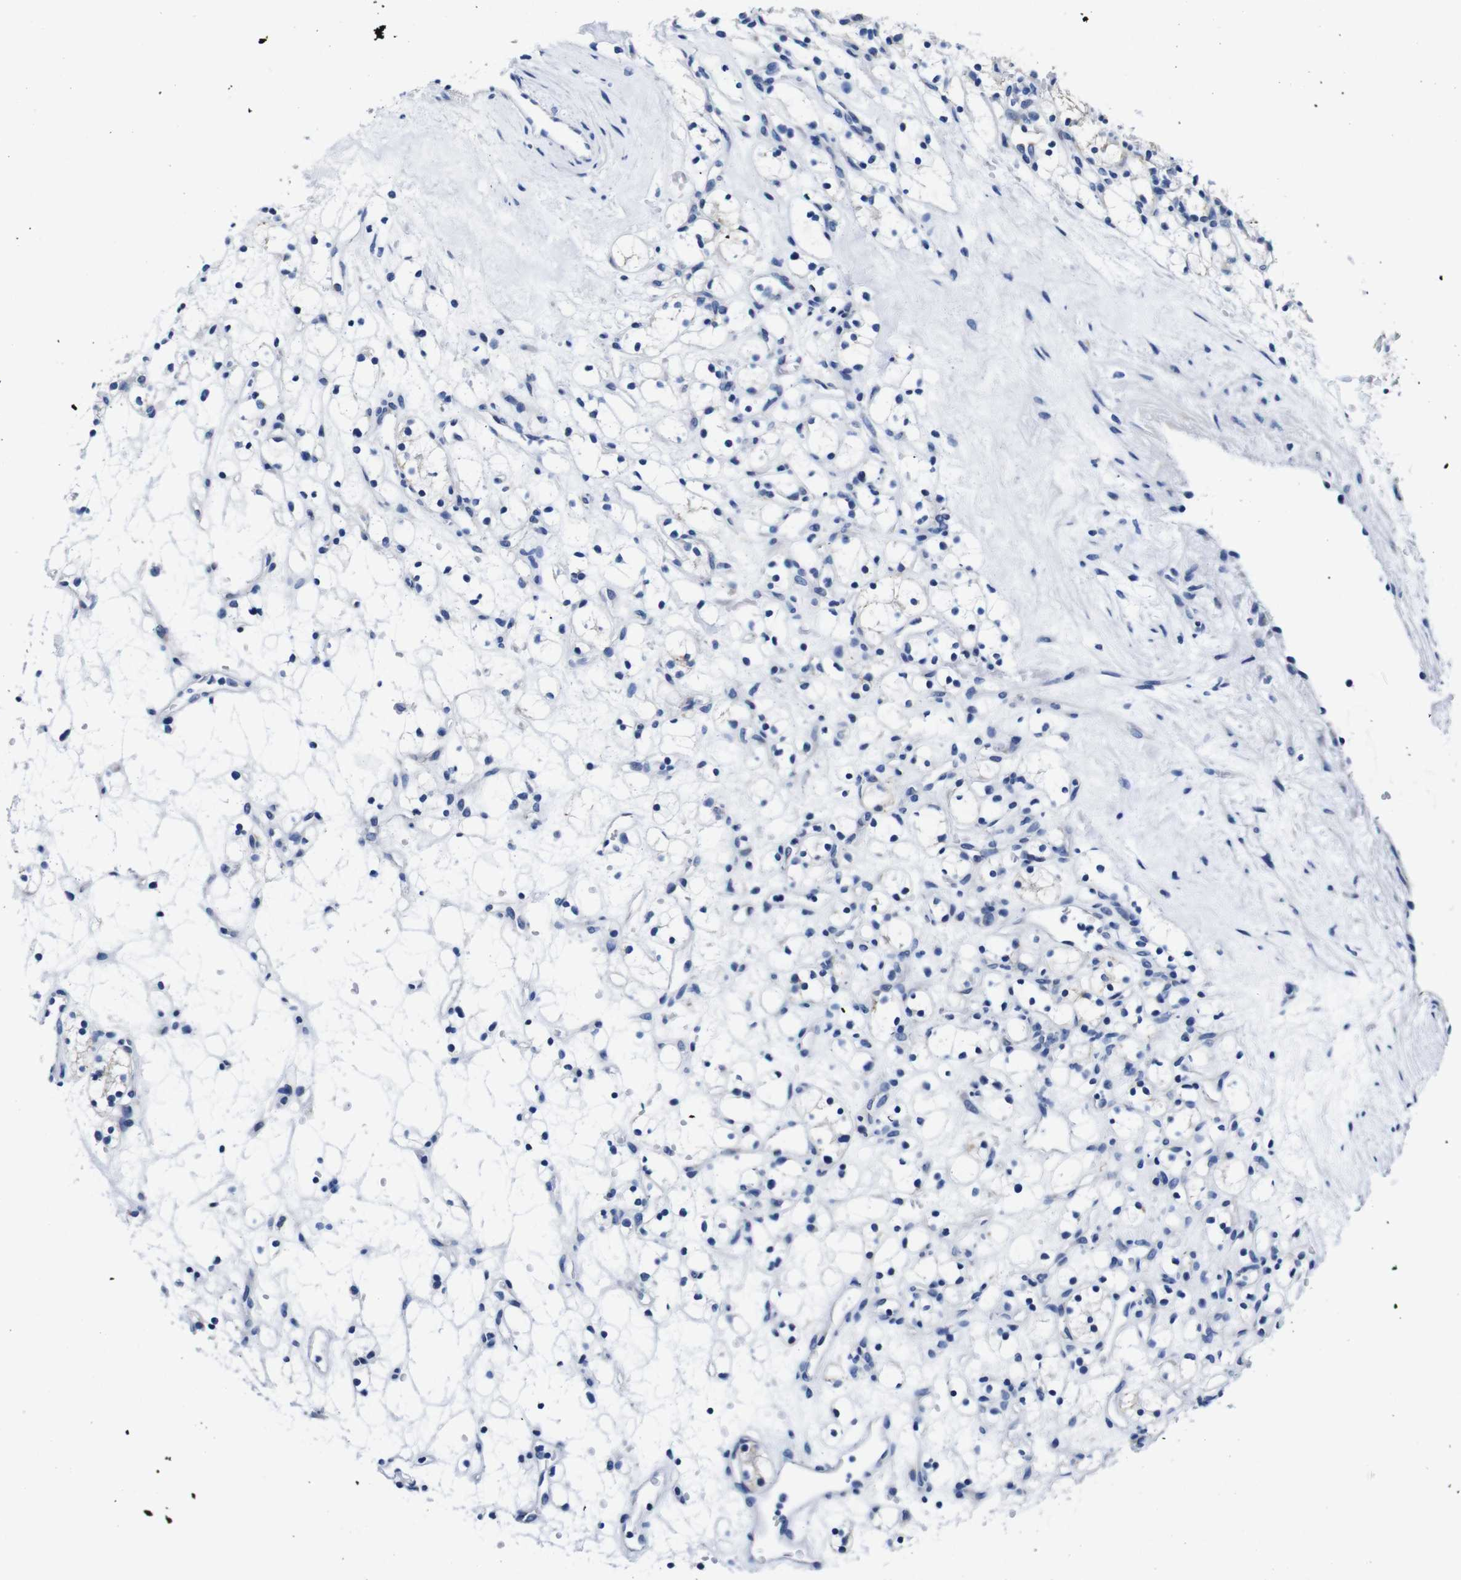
{"staining": {"intensity": "negative", "quantity": "none", "location": "none"}, "tissue": "renal cancer", "cell_type": "Tumor cells", "image_type": "cancer", "snomed": [{"axis": "morphology", "description": "Adenocarcinoma, NOS"}, {"axis": "topography", "description": "Kidney"}], "caption": "There is no significant staining in tumor cells of adenocarcinoma (renal).", "gene": "SNX19", "patient": {"sex": "female", "age": 60}}